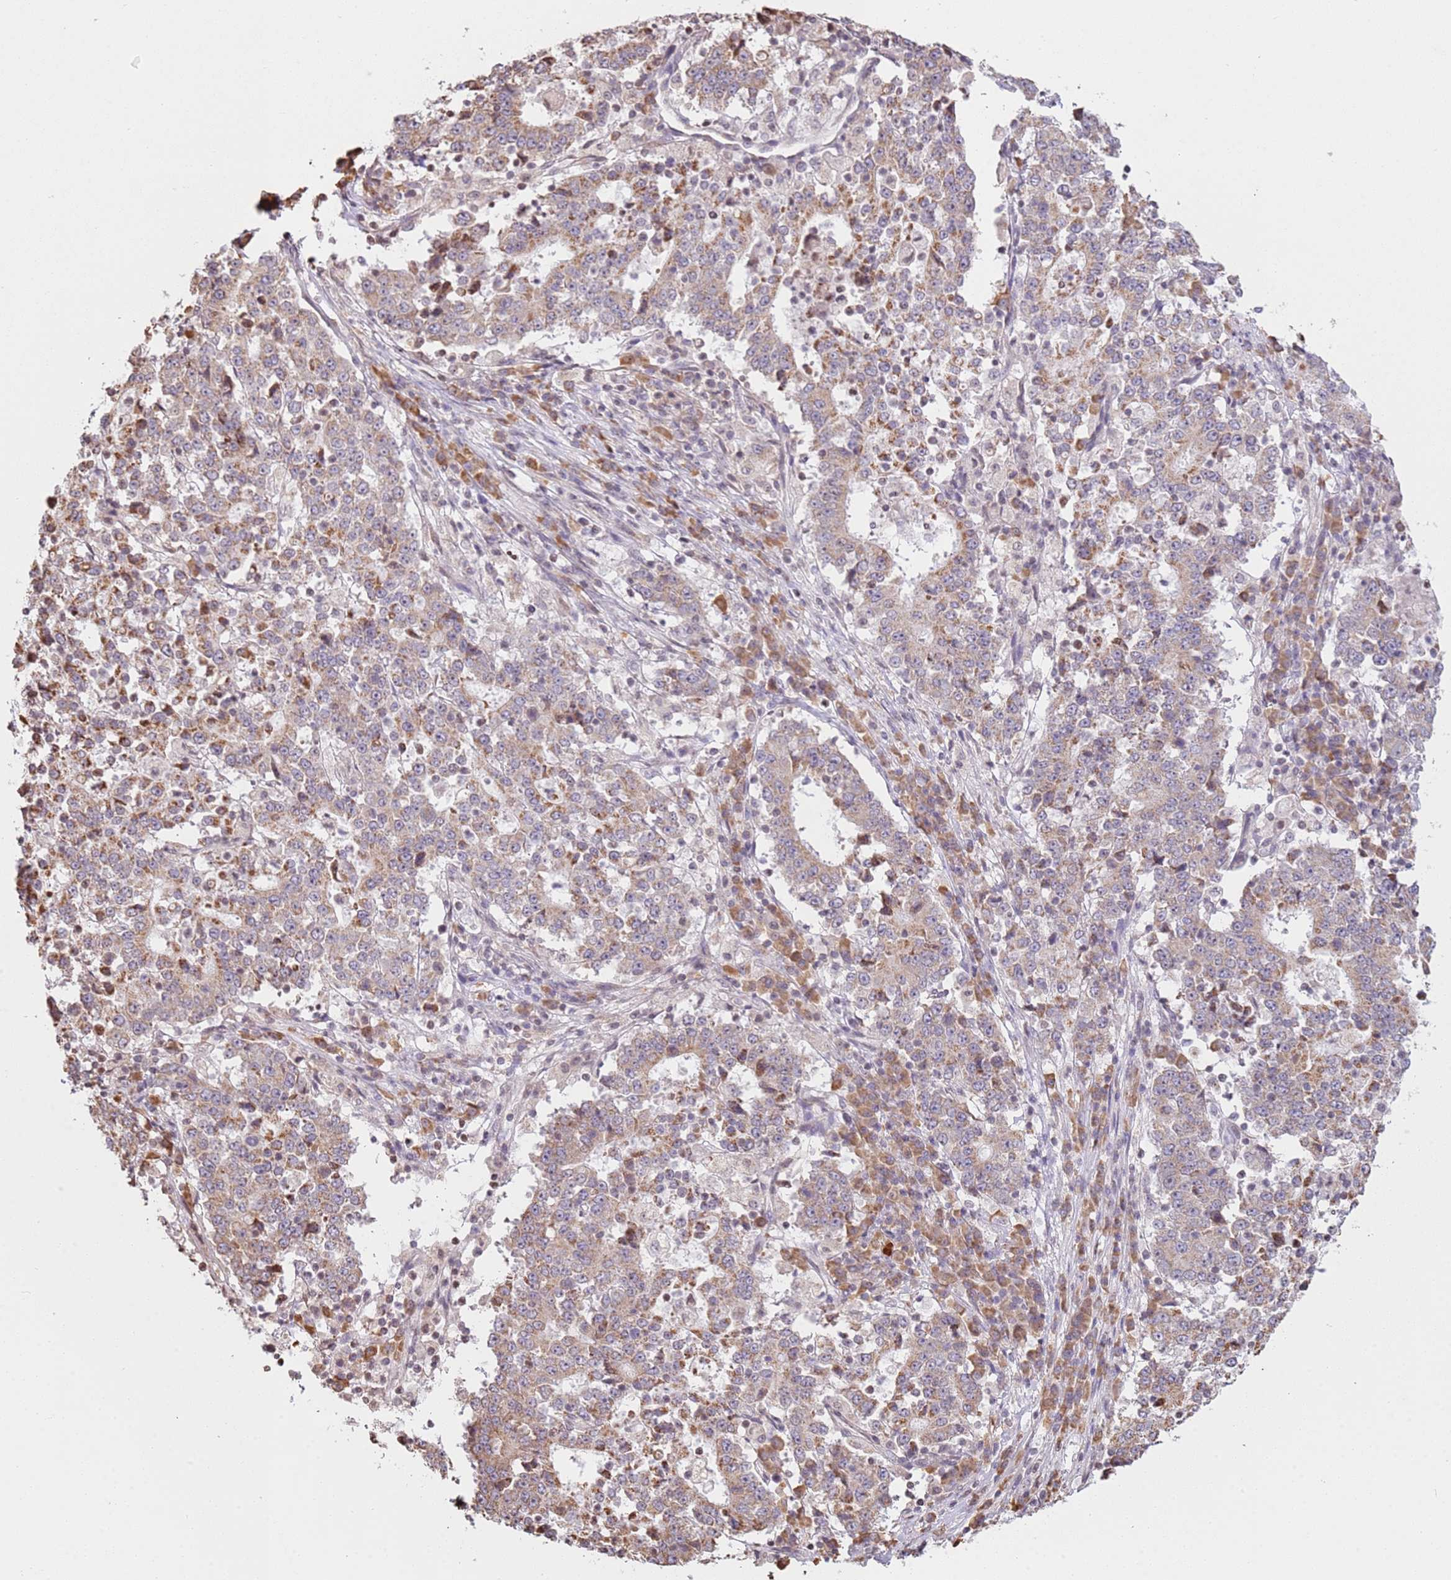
{"staining": {"intensity": "weak", "quantity": "25%-75%", "location": "cytoplasmic/membranous"}, "tissue": "stomach cancer", "cell_type": "Tumor cells", "image_type": "cancer", "snomed": [{"axis": "morphology", "description": "Adenocarcinoma, NOS"}, {"axis": "topography", "description": "Stomach"}], "caption": "Stomach cancer tissue displays weak cytoplasmic/membranous staining in approximately 25%-75% of tumor cells", "gene": "SCAF1", "patient": {"sex": "male", "age": 59}}